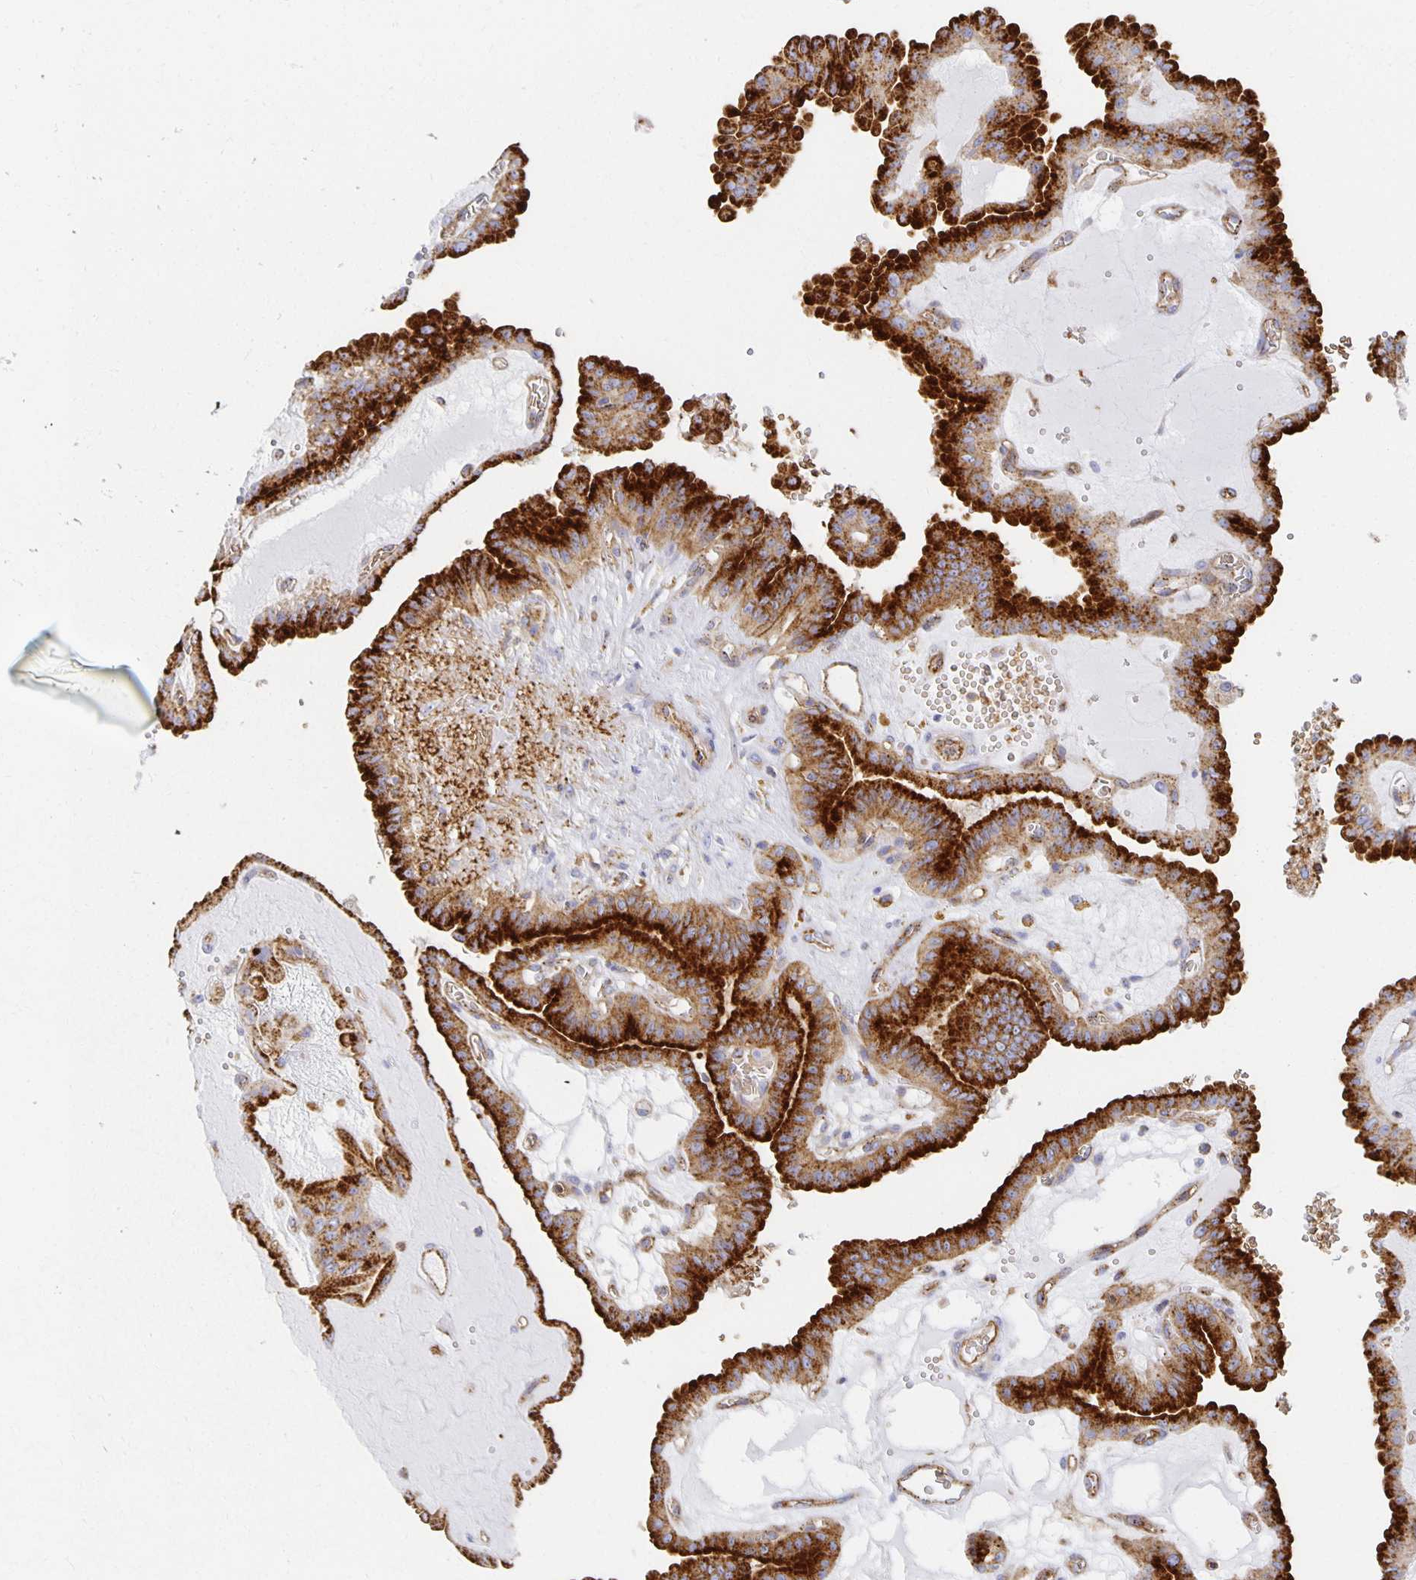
{"staining": {"intensity": "strong", "quantity": ">75%", "location": "cytoplasmic/membranous"}, "tissue": "thyroid cancer", "cell_type": "Tumor cells", "image_type": "cancer", "snomed": [{"axis": "morphology", "description": "Papillary adenocarcinoma, NOS"}, {"axis": "topography", "description": "Thyroid gland"}], "caption": "A micrograph of papillary adenocarcinoma (thyroid) stained for a protein demonstrates strong cytoplasmic/membranous brown staining in tumor cells.", "gene": "TAAR1", "patient": {"sex": "male", "age": 87}}